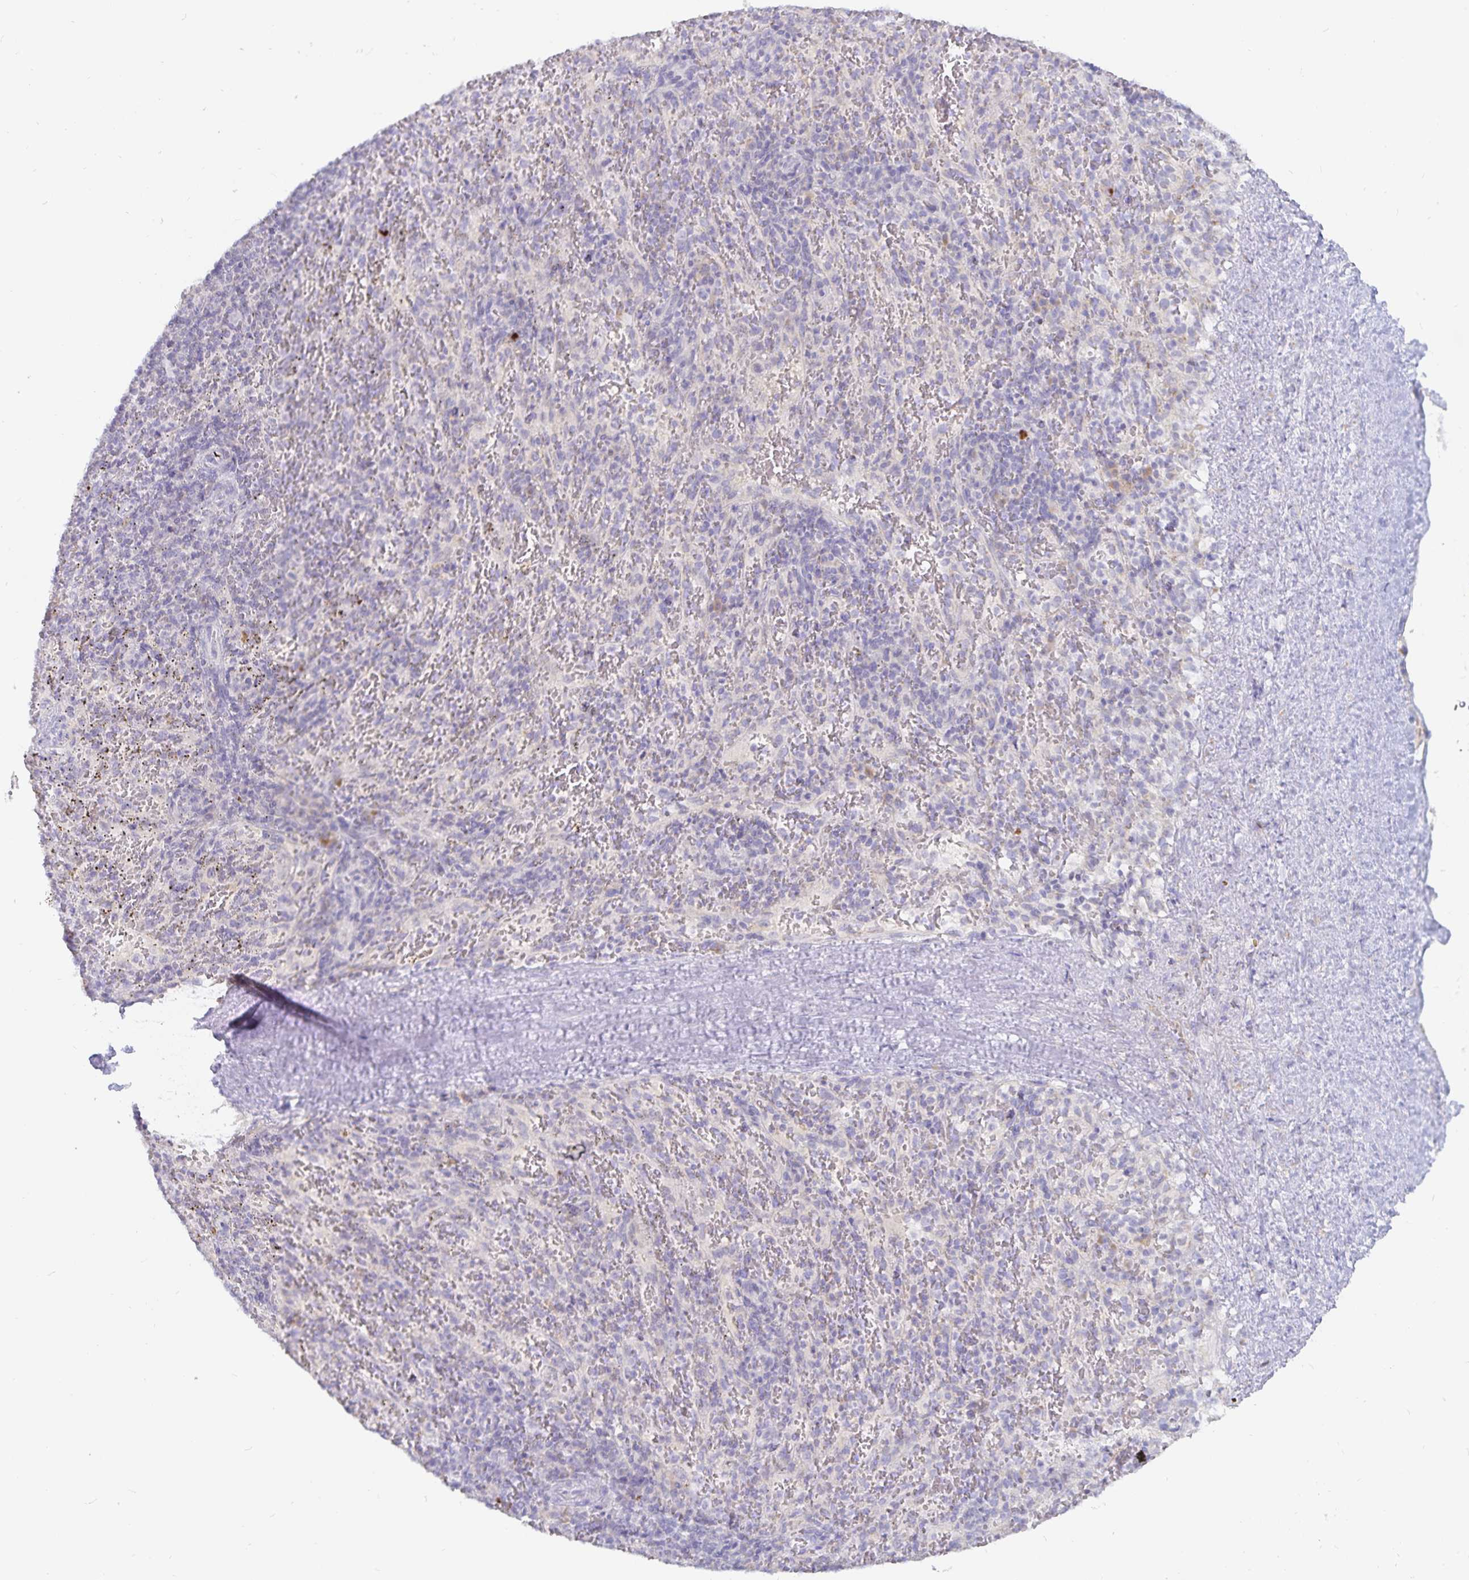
{"staining": {"intensity": "negative", "quantity": "none", "location": "none"}, "tissue": "spleen", "cell_type": "Cells in red pulp", "image_type": "normal", "snomed": [{"axis": "morphology", "description": "Normal tissue, NOS"}, {"axis": "topography", "description": "Spleen"}], "caption": "An image of spleen stained for a protein displays no brown staining in cells in red pulp.", "gene": "PKHD1", "patient": {"sex": "male", "age": 57}}